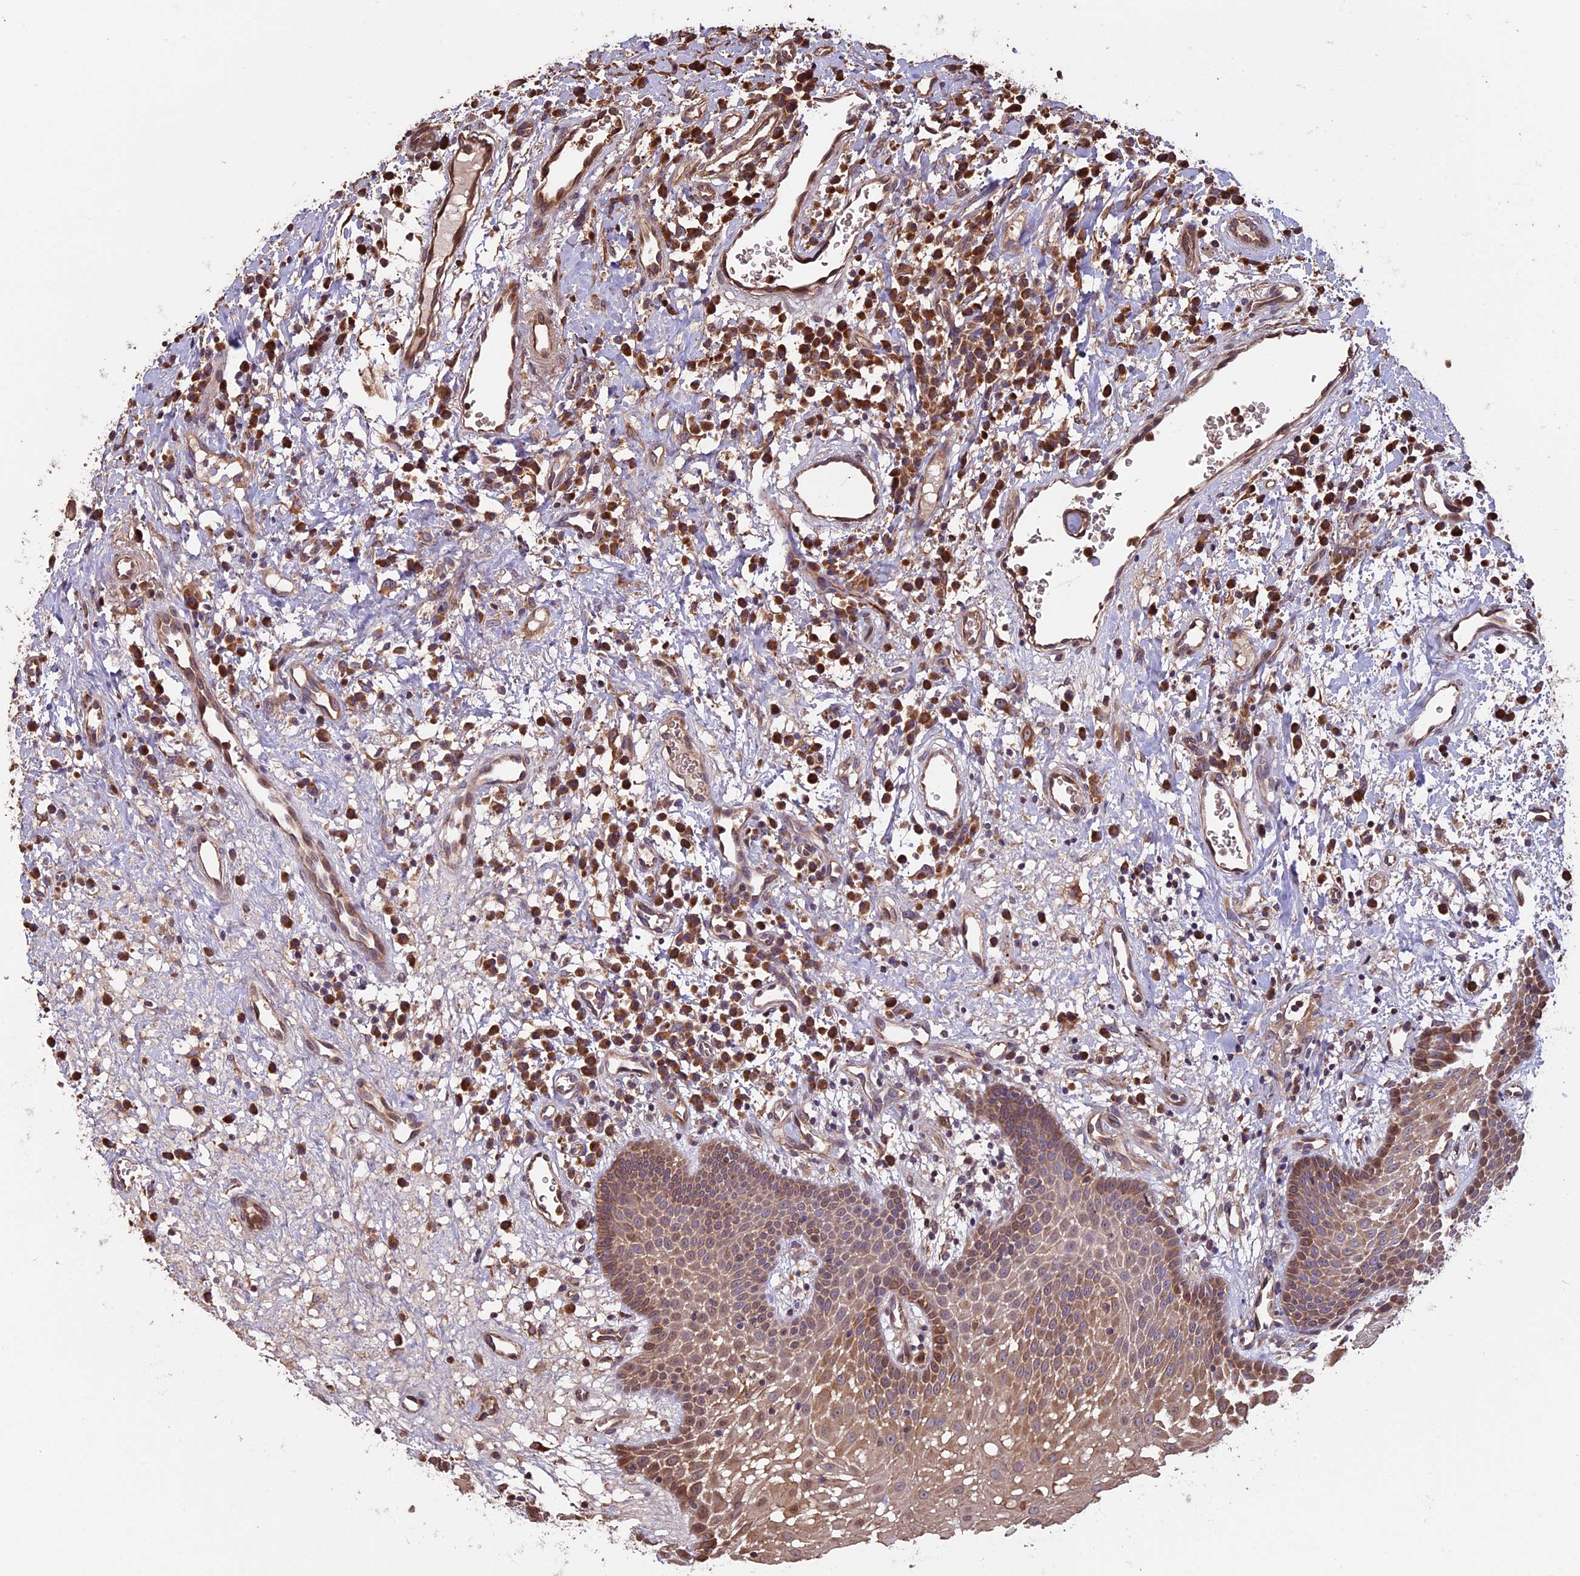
{"staining": {"intensity": "moderate", "quantity": ">75%", "location": "cytoplasmic/membranous"}, "tissue": "oral mucosa", "cell_type": "Squamous epithelial cells", "image_type": "normal", "snomed": [{"axis": "morphology", "description": "Normal tissue, NOS"}, {"axis": "topography", "description": "Oral tissue"}], "caption": "Oral mucosa stained for a protein (brown) reveals moderate cytoplasmic/membranous positive staining in about >75% of squamous epithelial cells.", "gene": "VWA3A", "patient": {"sex": "male", "age": 74}}